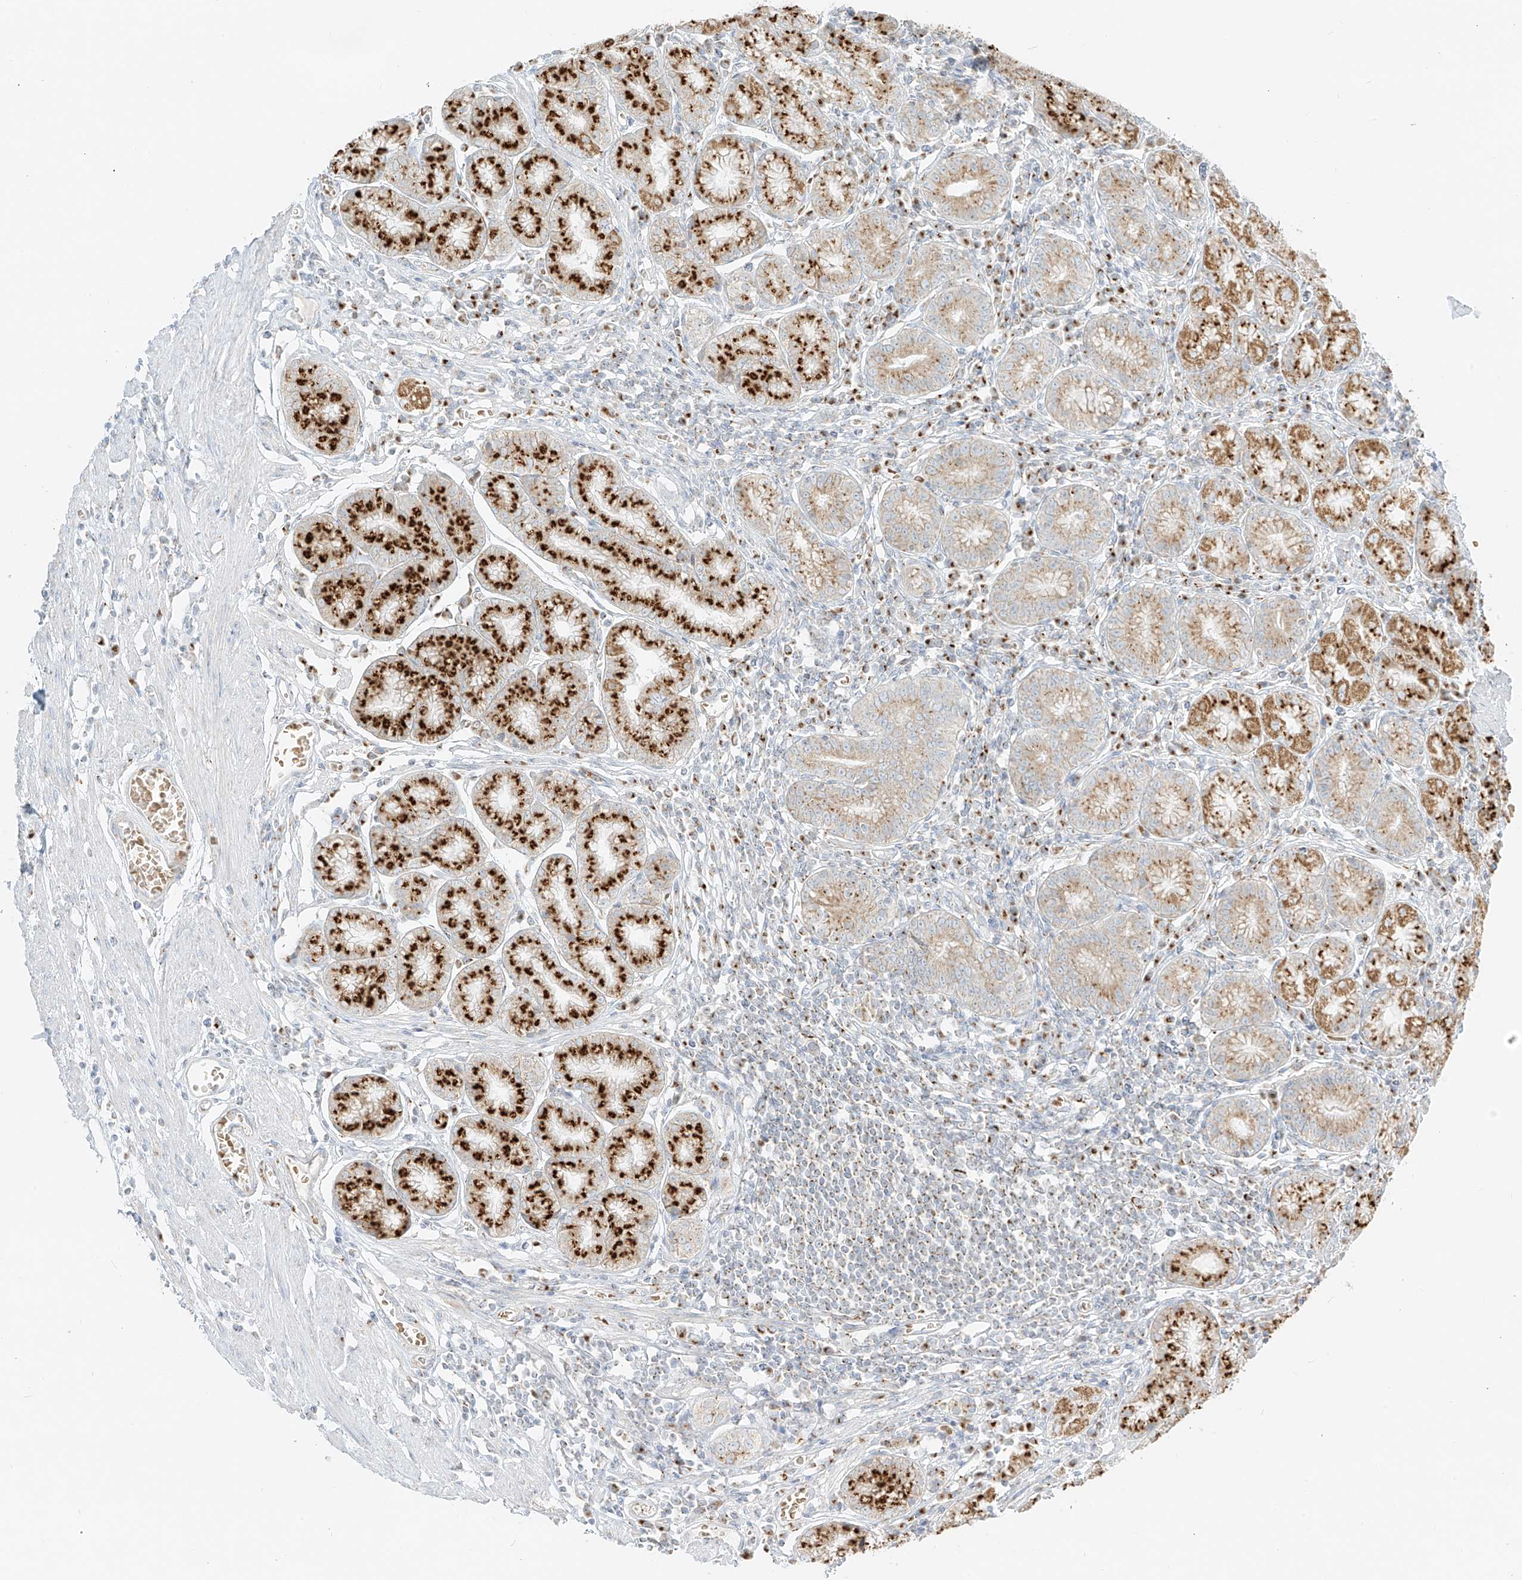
{"staining": {"intensity": "strong", "quantity": ">75%", "location": "cytoplasmic/membranous"}, "tissue": "stomach", "cell_type": "Glandular cells", "image_type": "normal", "snomed": [{"axis": "morphology", "description": "Normal tissue, NOS"}, {"axis": "topography", "description": "Stomach"}], "caption": "The immunohistochemical stain highlights strong cytoplasmic/membranous staining in glandular cells of benign stomach.", "gene": "TMEM87B", "patient": {"sex": "male", "age": 55}}